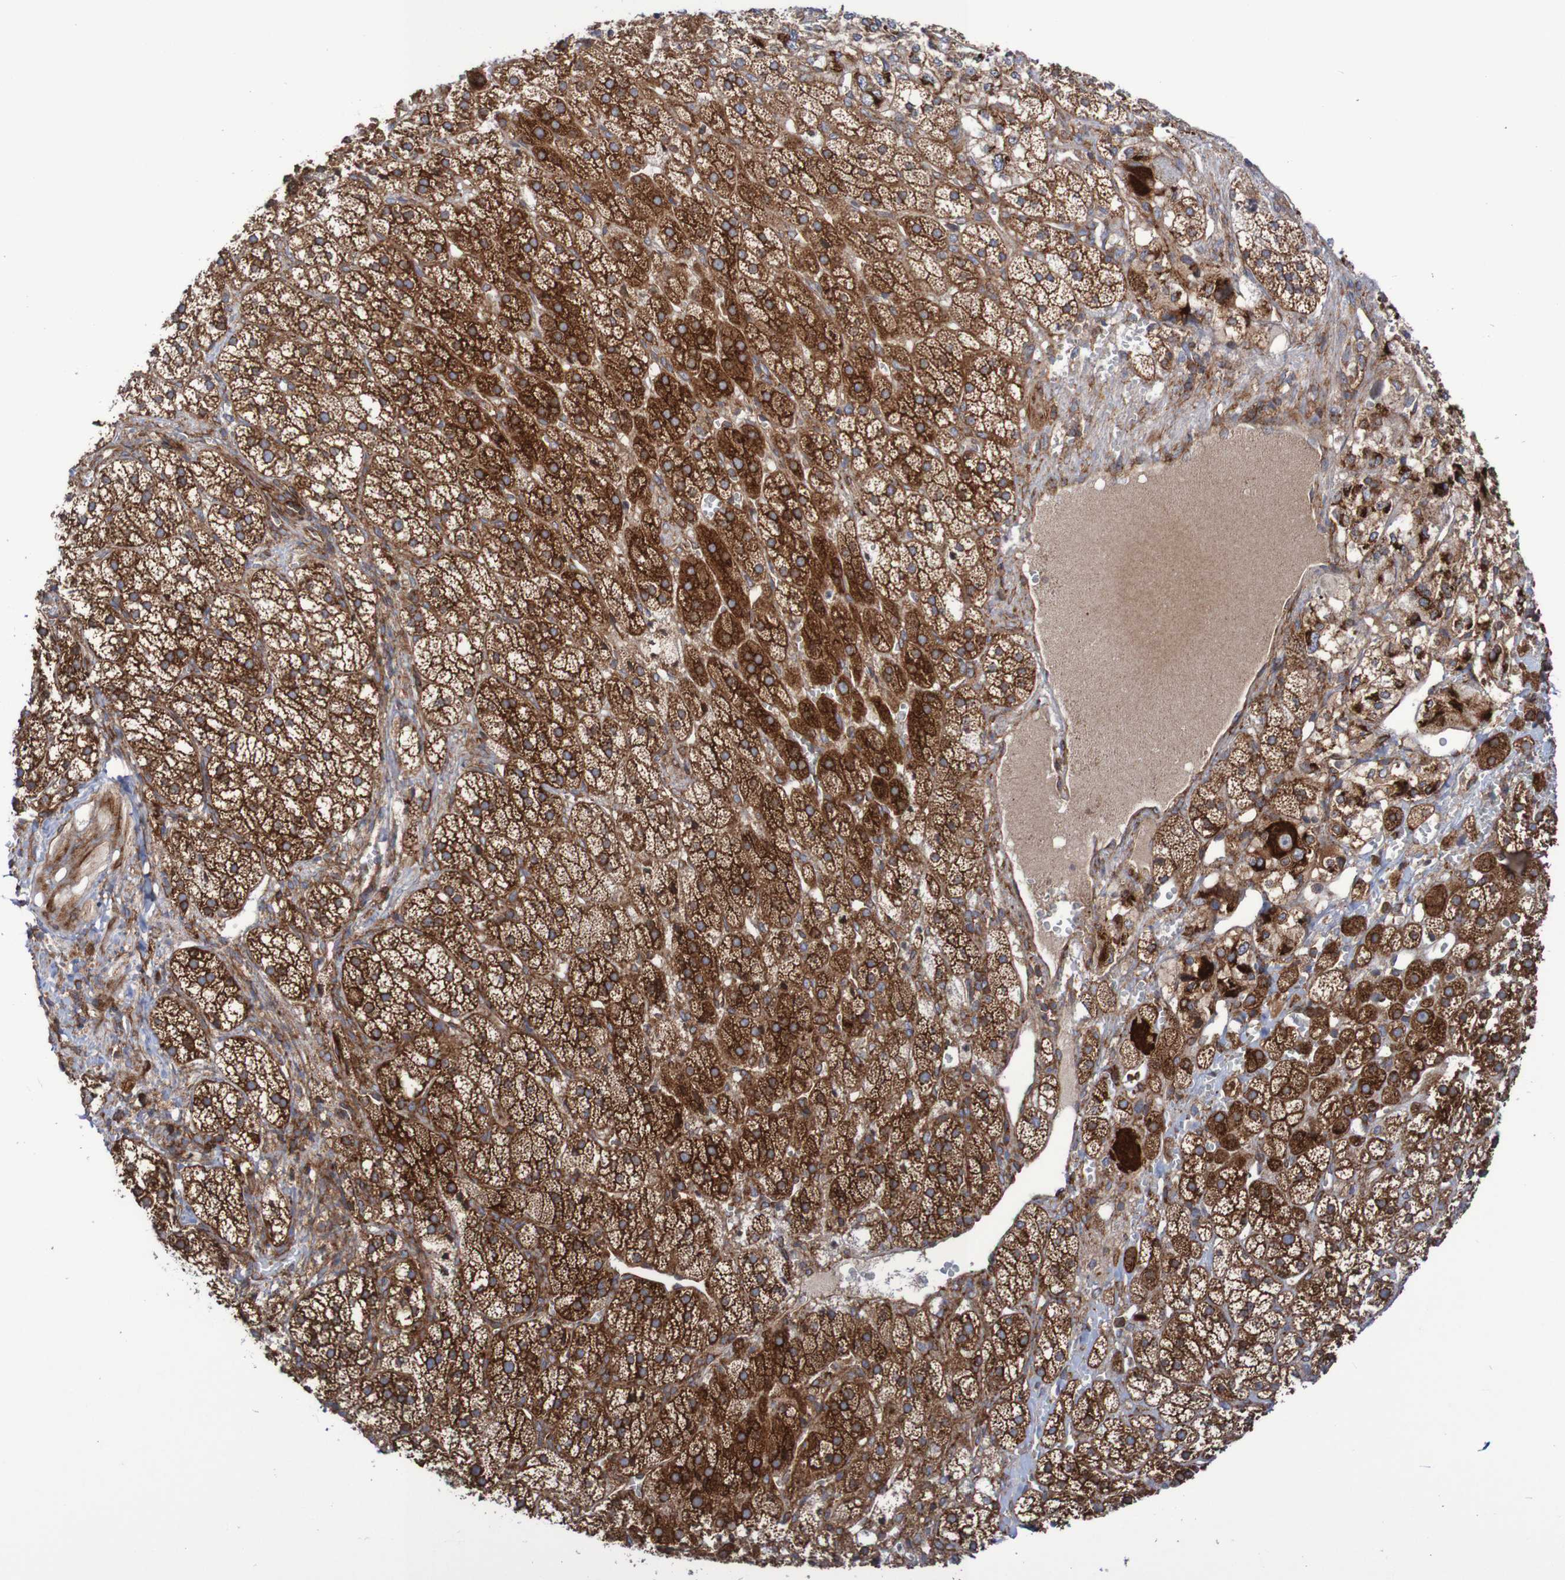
{"staining": {"intensity": "strong", "quantity": ">75%", "location": "cytoplasmic/membranous"}, "tissue": "adrenal gland", "cell_type": "Glandular cells", "image_type": "normal", "snomed": [{"axis": "morphology", "description": "Normal tissue, NOS"}, {"axis": "topography", "description": "Adrenal gland"}], "caption": "DAB immunohistochemical staining of unremarkable adrenal gland demonstrates strong cytoplasmic/membranous protein expression in approximately >75% of glandular cells.", "gene": "FXR2", "patient": {"sex": "male", "age": 56}}